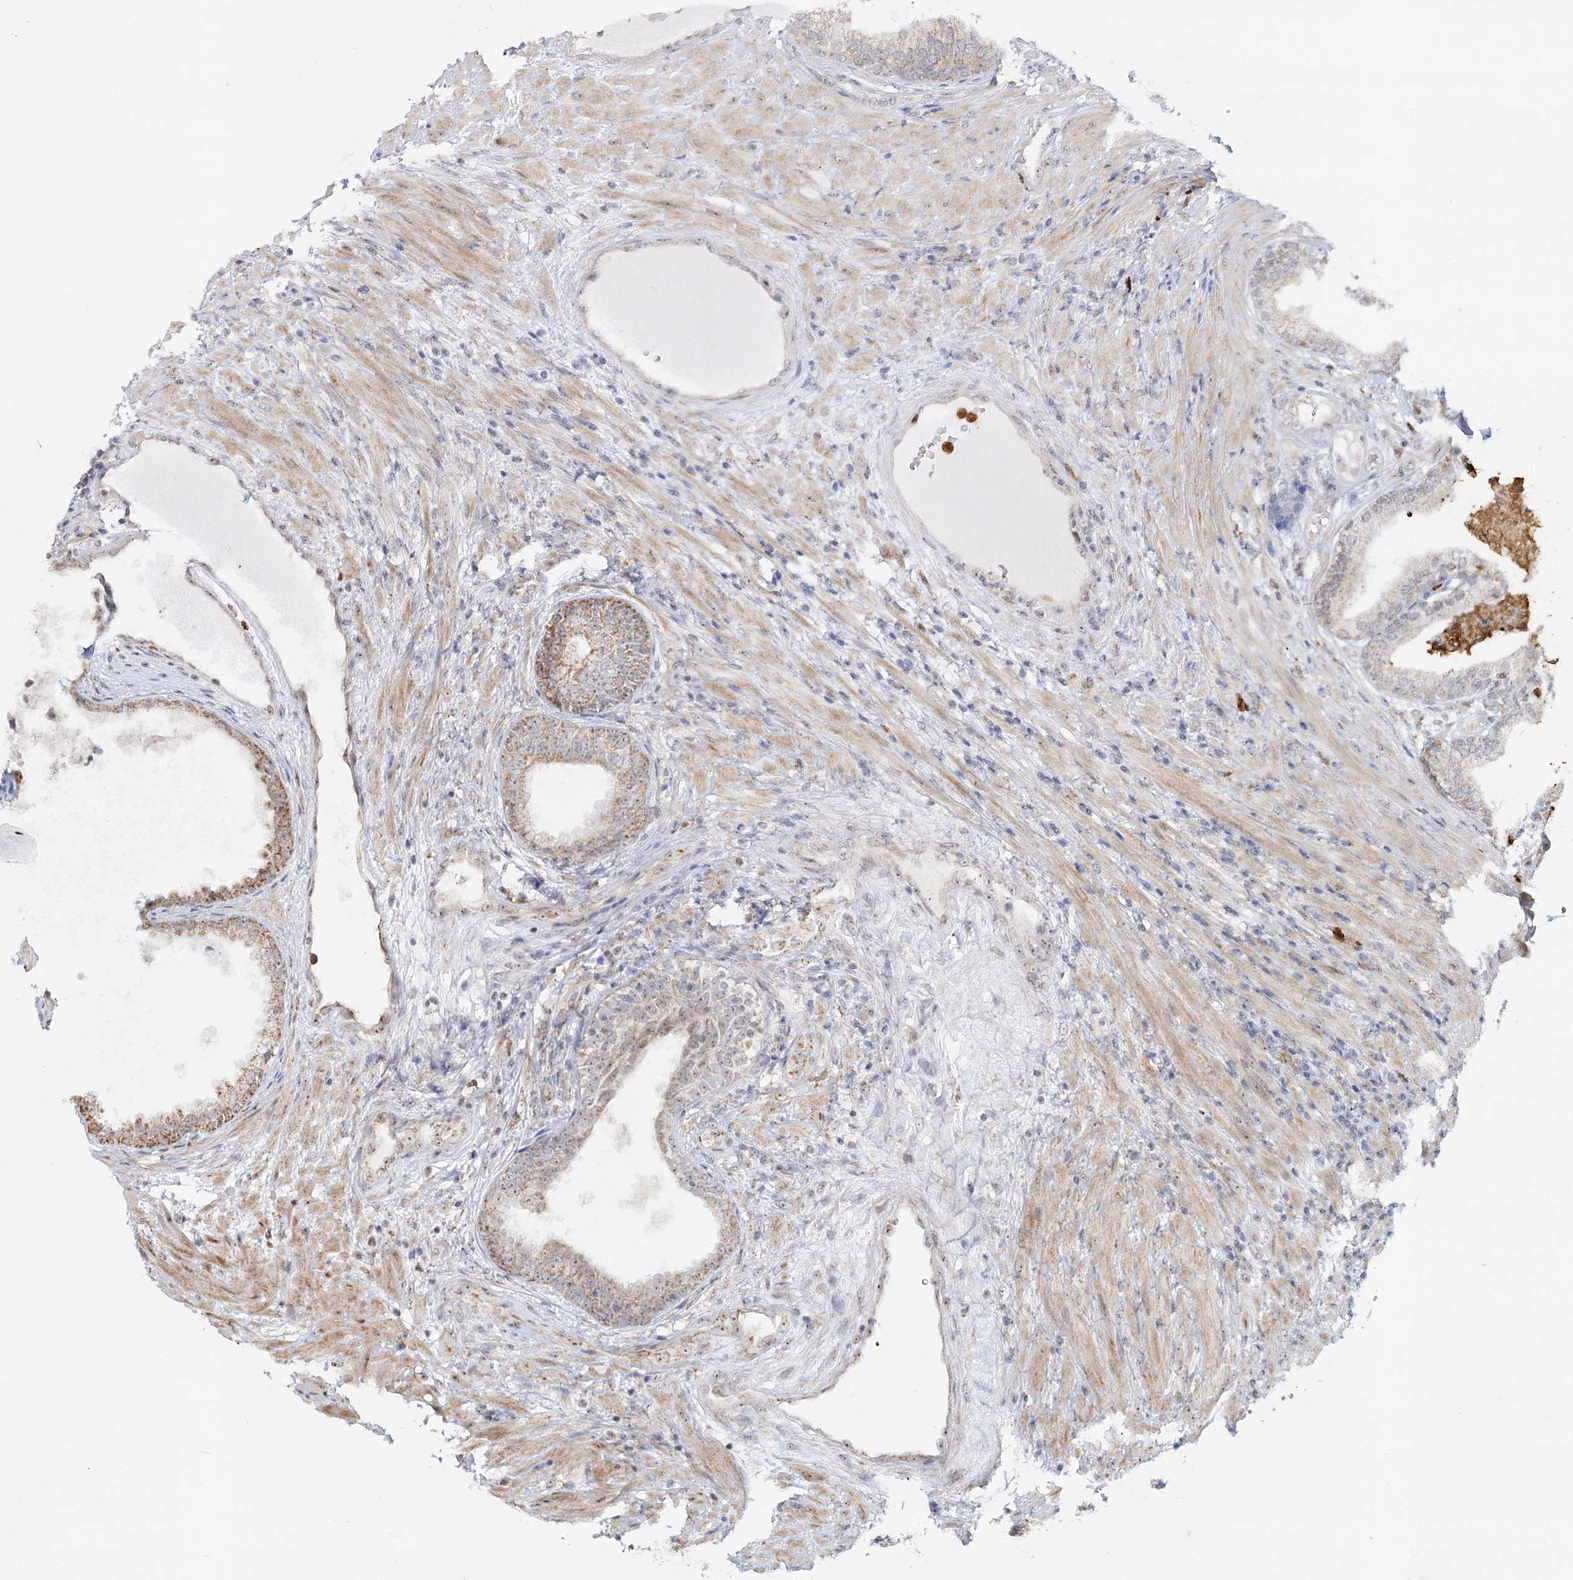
{"staining": {"intensity": "moderate", "quantity": "25%-75%", "location": "cytoplasmic/membranous"}, "tissue": "prostate", "cell_type": "Glandular cells", "image_type": "normal", "snomed": [{"axis": "morphology", "description": "Normal tissue, NOS"}, {"axis": "topography", "description": "Prostate"}], "caption": "This is an image of immunohistochemistry (IHC) staining of benign prostate, which shows moderate staining in the cytoplasmic/membranous of glandular cells.", "gene": "ATAD1", "patient": {"sex": "male", "age": 76}}